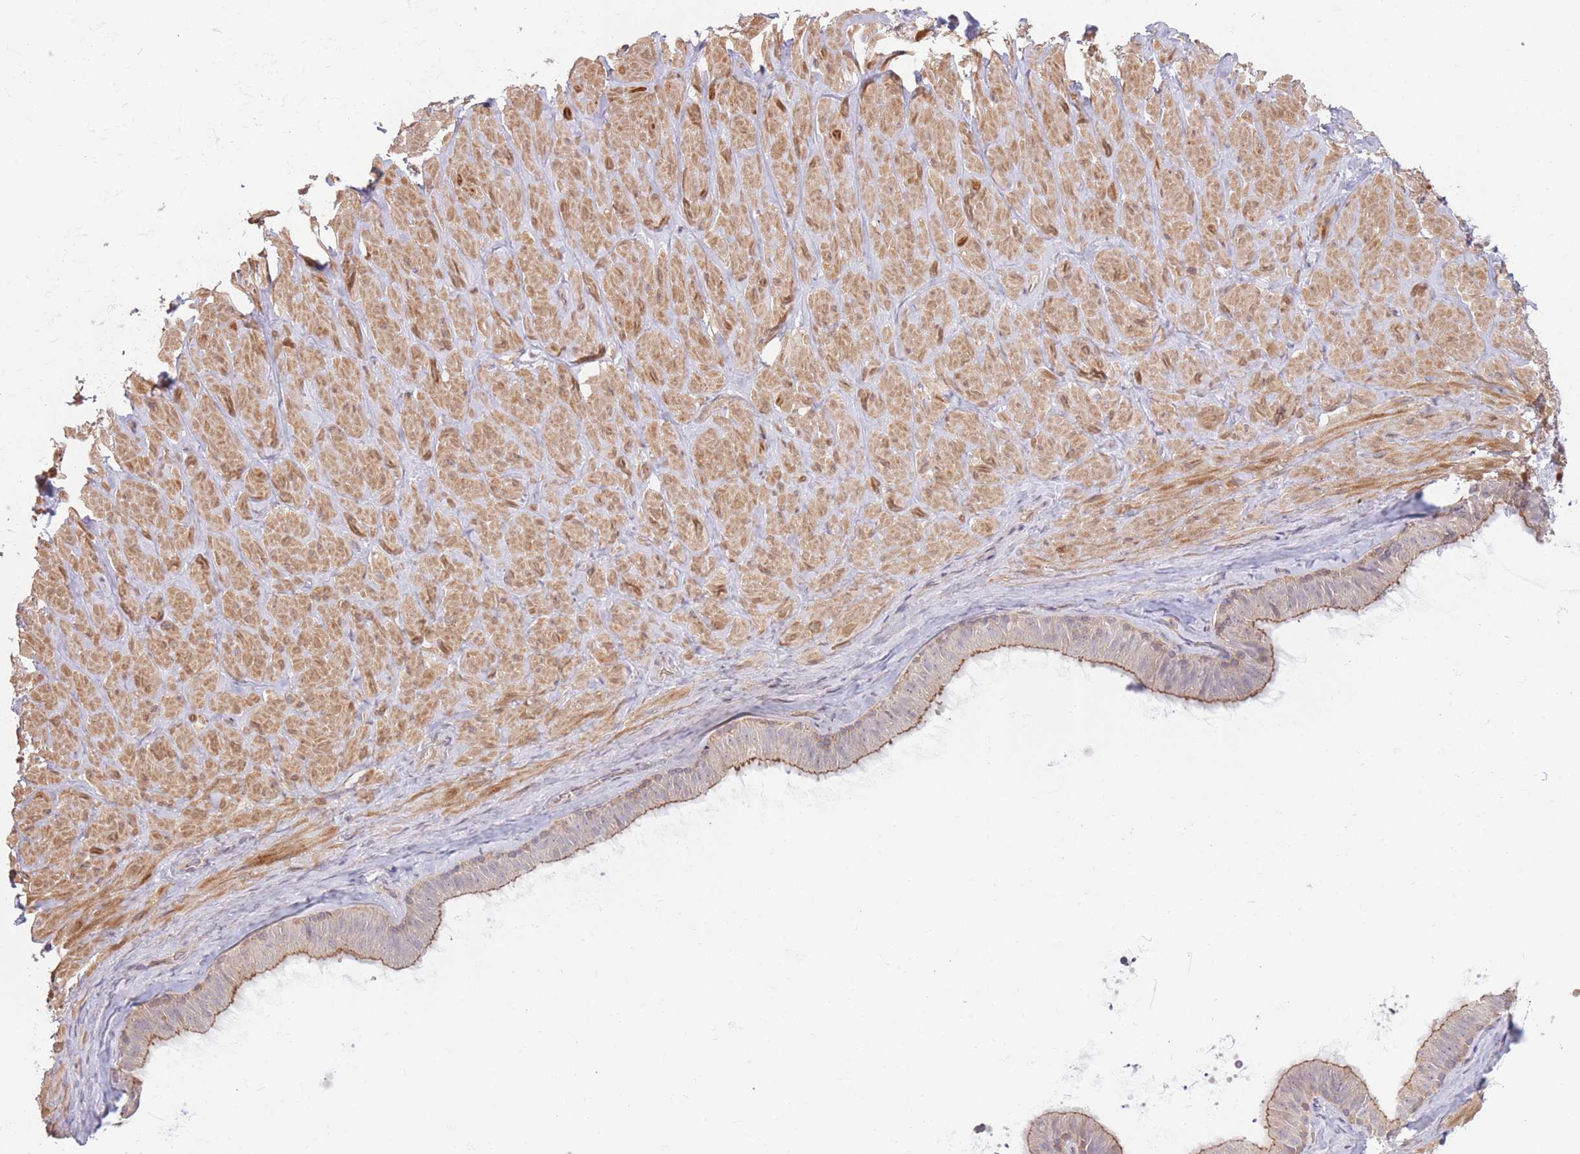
{"staining": {"intensity": "negative", "quantity": "none", "location": "none"}, "tissue": "soft tissue", "cell_type": "Chondrocytes", "image_type": "normal", "snomed": [{"axis": "morphology", "description": "Normal tissue, NOS"}, {"axis": "topography", "description": "Soft tissue"}, {"axis": "topography", "description": "Vascular tissue"}], "caption": "The image shows no staining of chondrocytes in benign soft tissue. (DAB (3,3'-diaminobenzidine) immunohistochemistry (IHC) with hematoxylin counter stain).", "gene": "FUT3", "patient": {"sex": "male", "age": 41}}